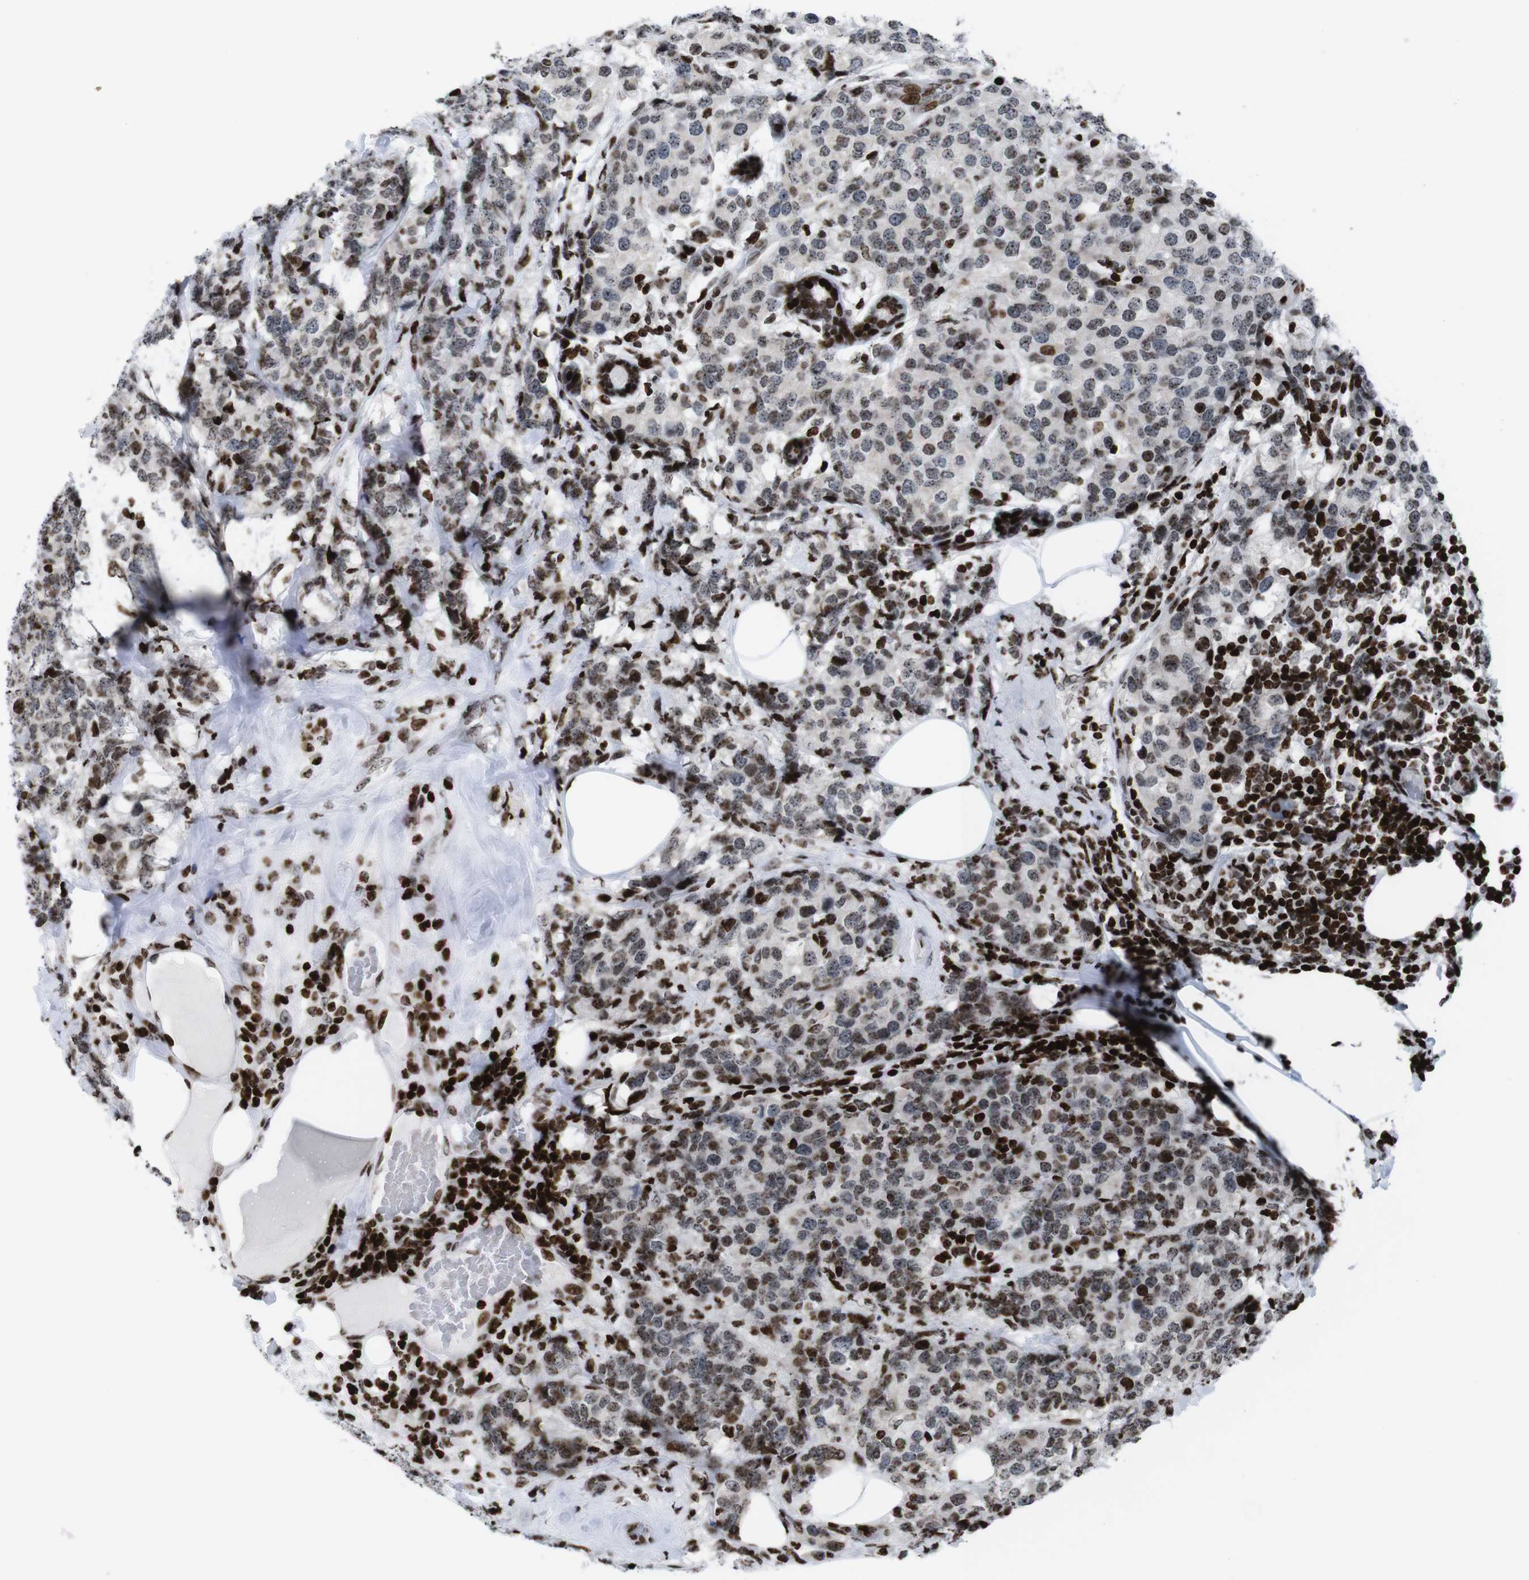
{"staining": {"intensity": "moderate", "quantity": ">75%", "location": "nuclear"}, "tissue": "breast cancer", "cell_type": "Tumor cells", "image_type": "cancer", "snomed": [{"axis": "morphology", "description": "Lobular carcinoma"}, {"axis": "topography", "description": "Breast"}], "caption": "A micrograph of breast cancer (lobular carcinoma) stained for a protein shows moderate nuclear brown staining in tumor cells.", "gene": "H1-4", "patient": {"sex": "female", "age": 59}}